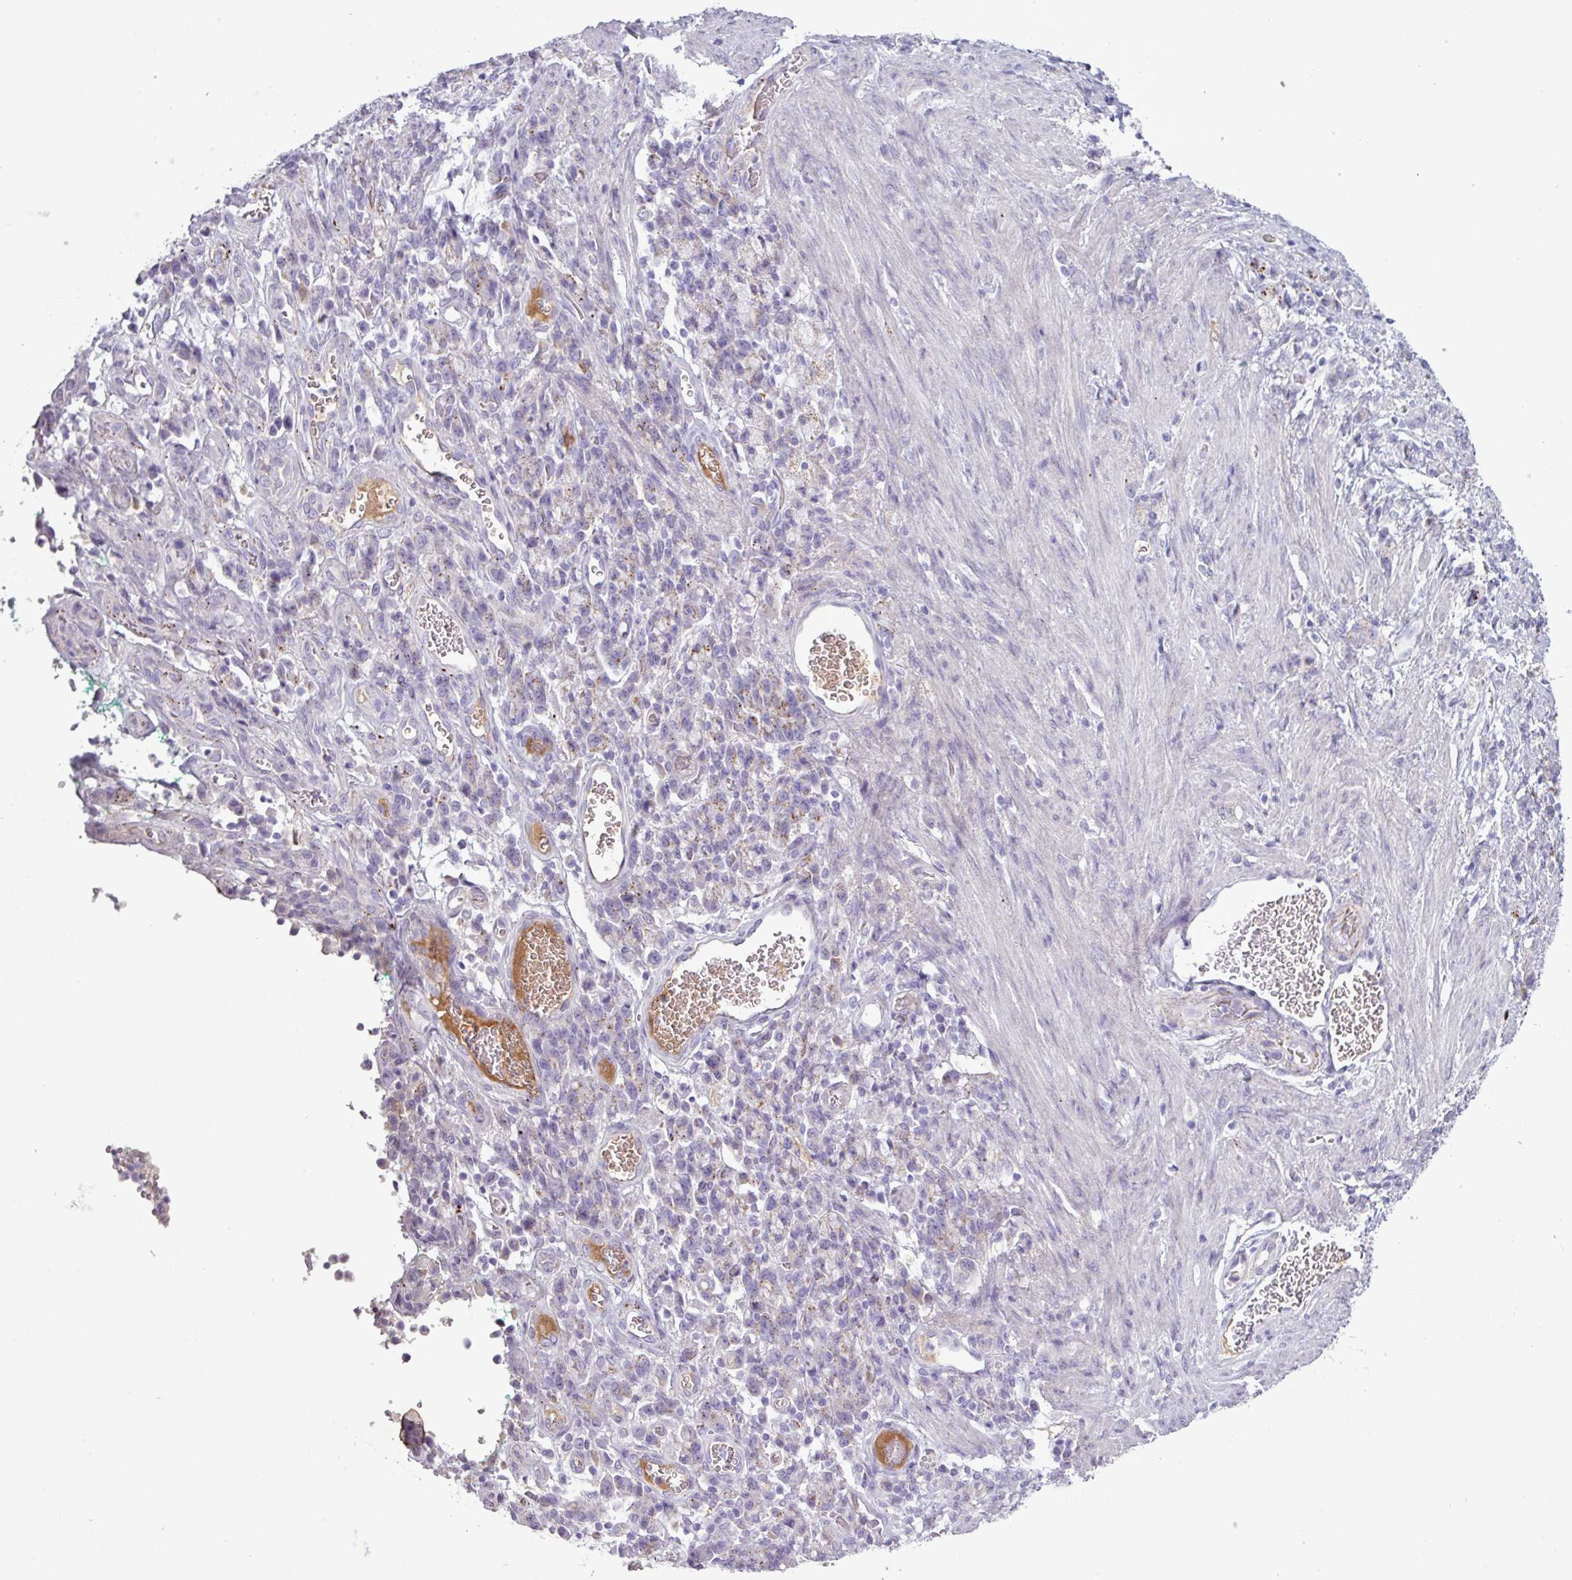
{"staining": {"intensity": "negative", "quantity": "none", "location": "none"}, "tissue": "stomach cancer", "cell_type": "Tumor cells", "image_type": "cancer", "snomed": [{"axis": "morphology", "description": "Adenocarcinoma, NOS"}, {"axis": "topography", "description": "Stomach"}], "caption": "Stomach cancer (adenocarcinoma) was stained to show a protein in brown. There is no significant staining in tumor cells. Nuclei are stained in blue.", "gene": "C4B", "patient": {"sex": "male", "age": 77}}